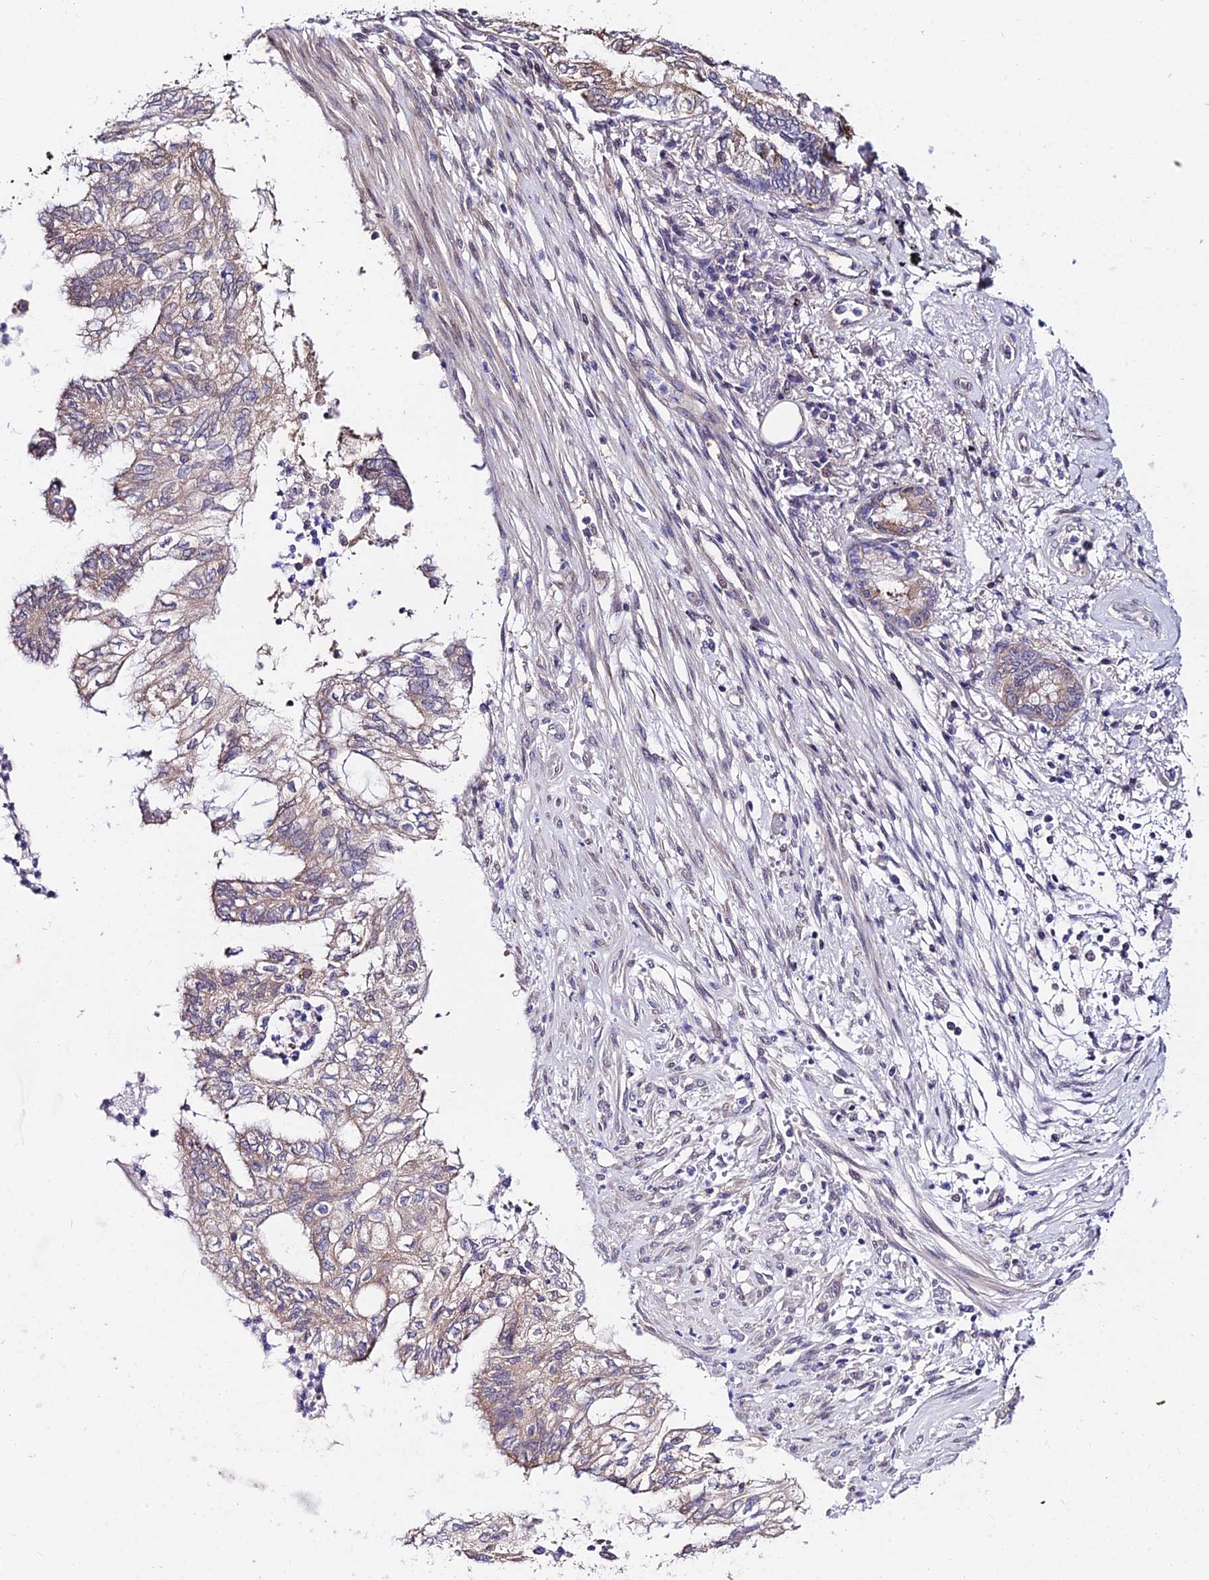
{"staining": {"intensity": "weak", "quantity": "25%-75%", "location": "cytoplasmic/membranous"}, "tissue": "lung cancer", "cell_type": "Tumor cells", "image_type": "cancer", "snomed": [{"axis": "morphology", "description": "Adenocarcinoma, NOS"}, {"axis": "topography", "description": "Lung"}], "caption": "Protein staining displays weak cytoplasmic/membranous positivity in about 25%-75% of tumor cells in lung cancer (adenocarcinoma).", "gene": "INPP4A", "patient": {"sex": "female", "age": 70}}